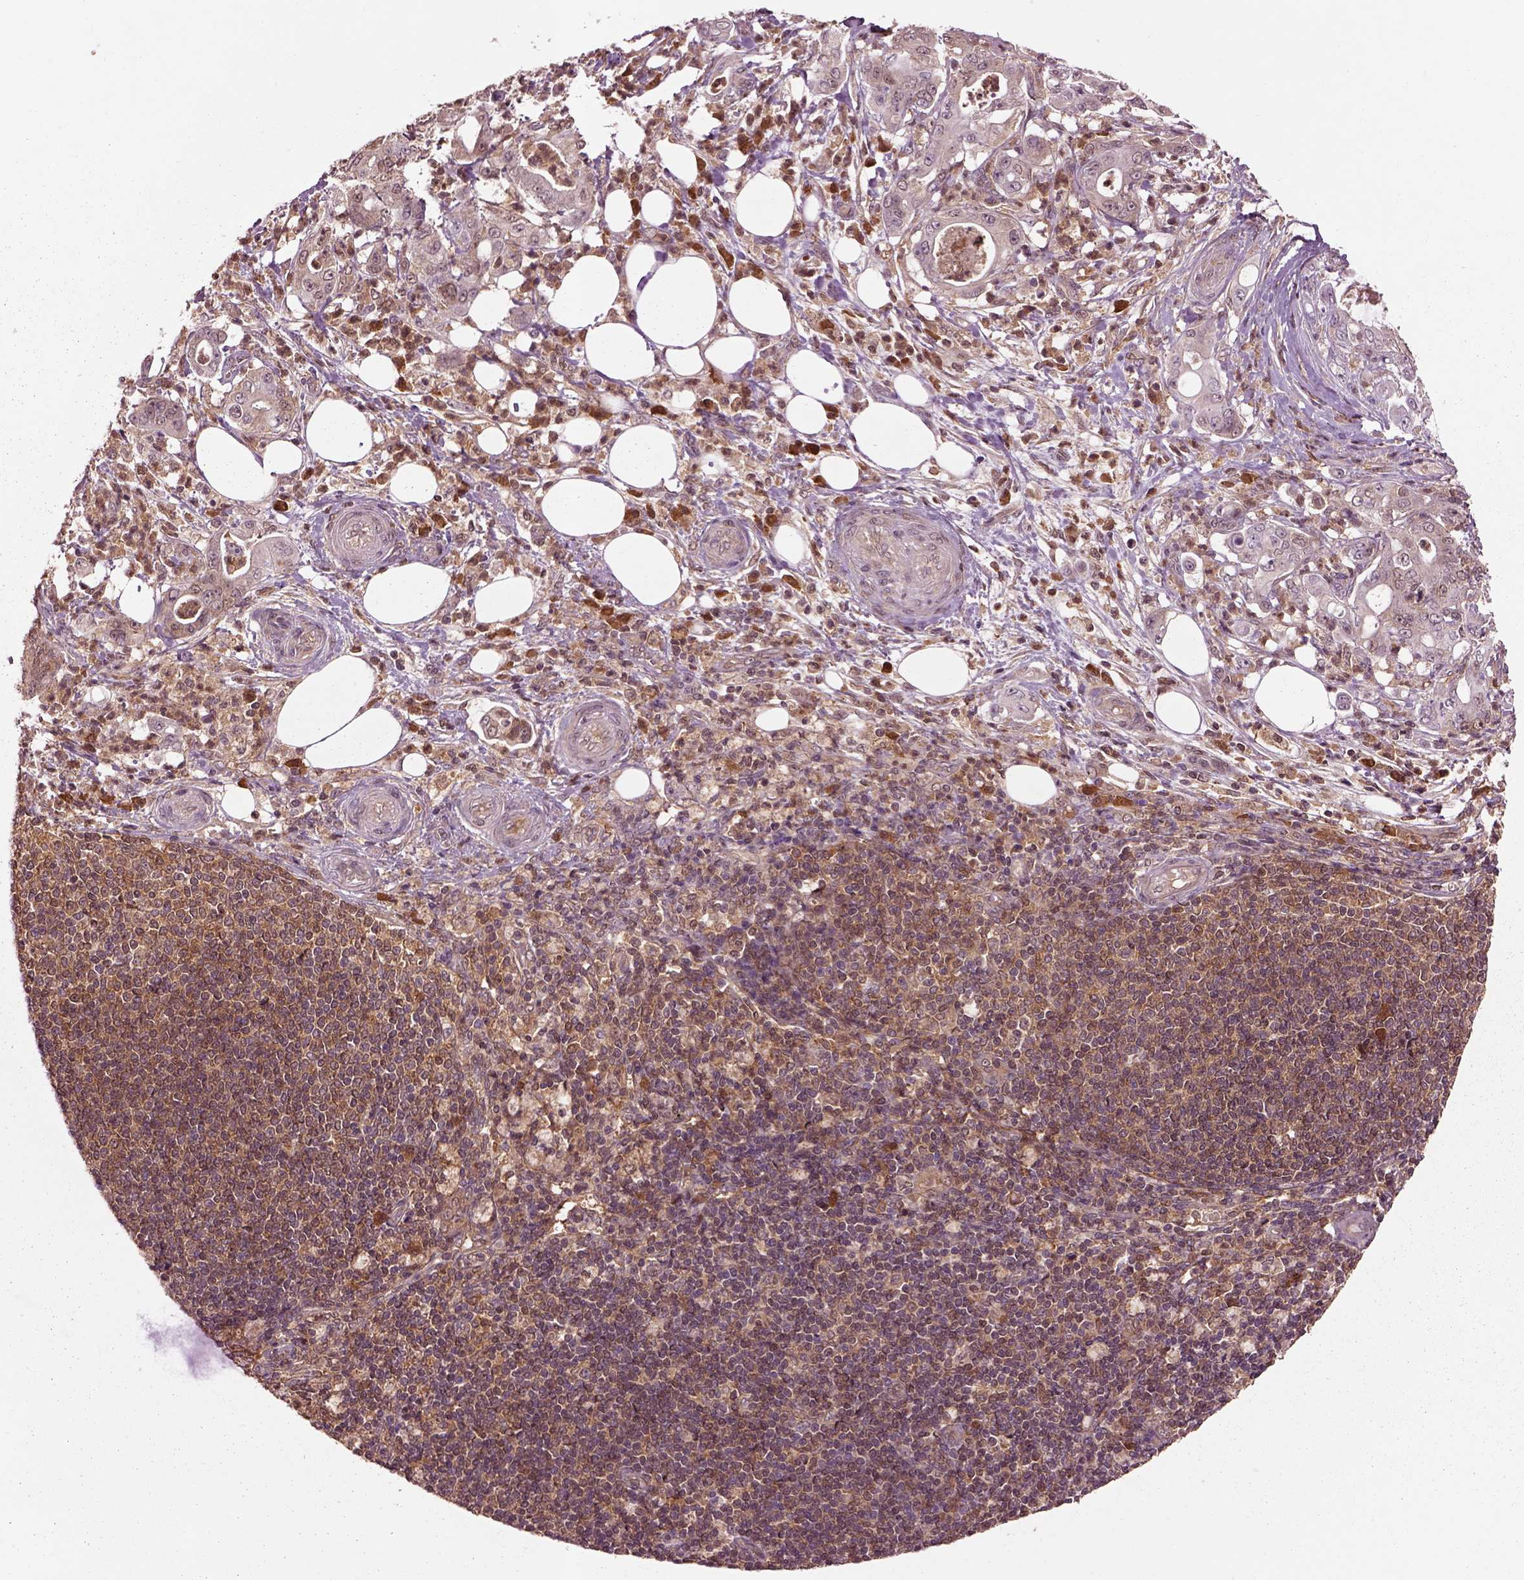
{"staining": {"intensity": "weak", "quantity": ">75%", "location": "cytoplasmic/membranous"}, "tissue": "pancreatic cancer", "cell_type": "Tumor cells", "image_type": "cancer", "snomed": [{"axis": "morphology", "description": "Adenocarcinoma, NOS"}, {"axis": "topography", "description": "Pancreas"}], "caption": "Weak cytoplasmic/membranous protein staining is appreciated in approximately >75% of tumor cells in pancreatic cancer (adenocarcinoma).", "gene": "MDP1", "patient": {"sex": "male", "age": 71}}